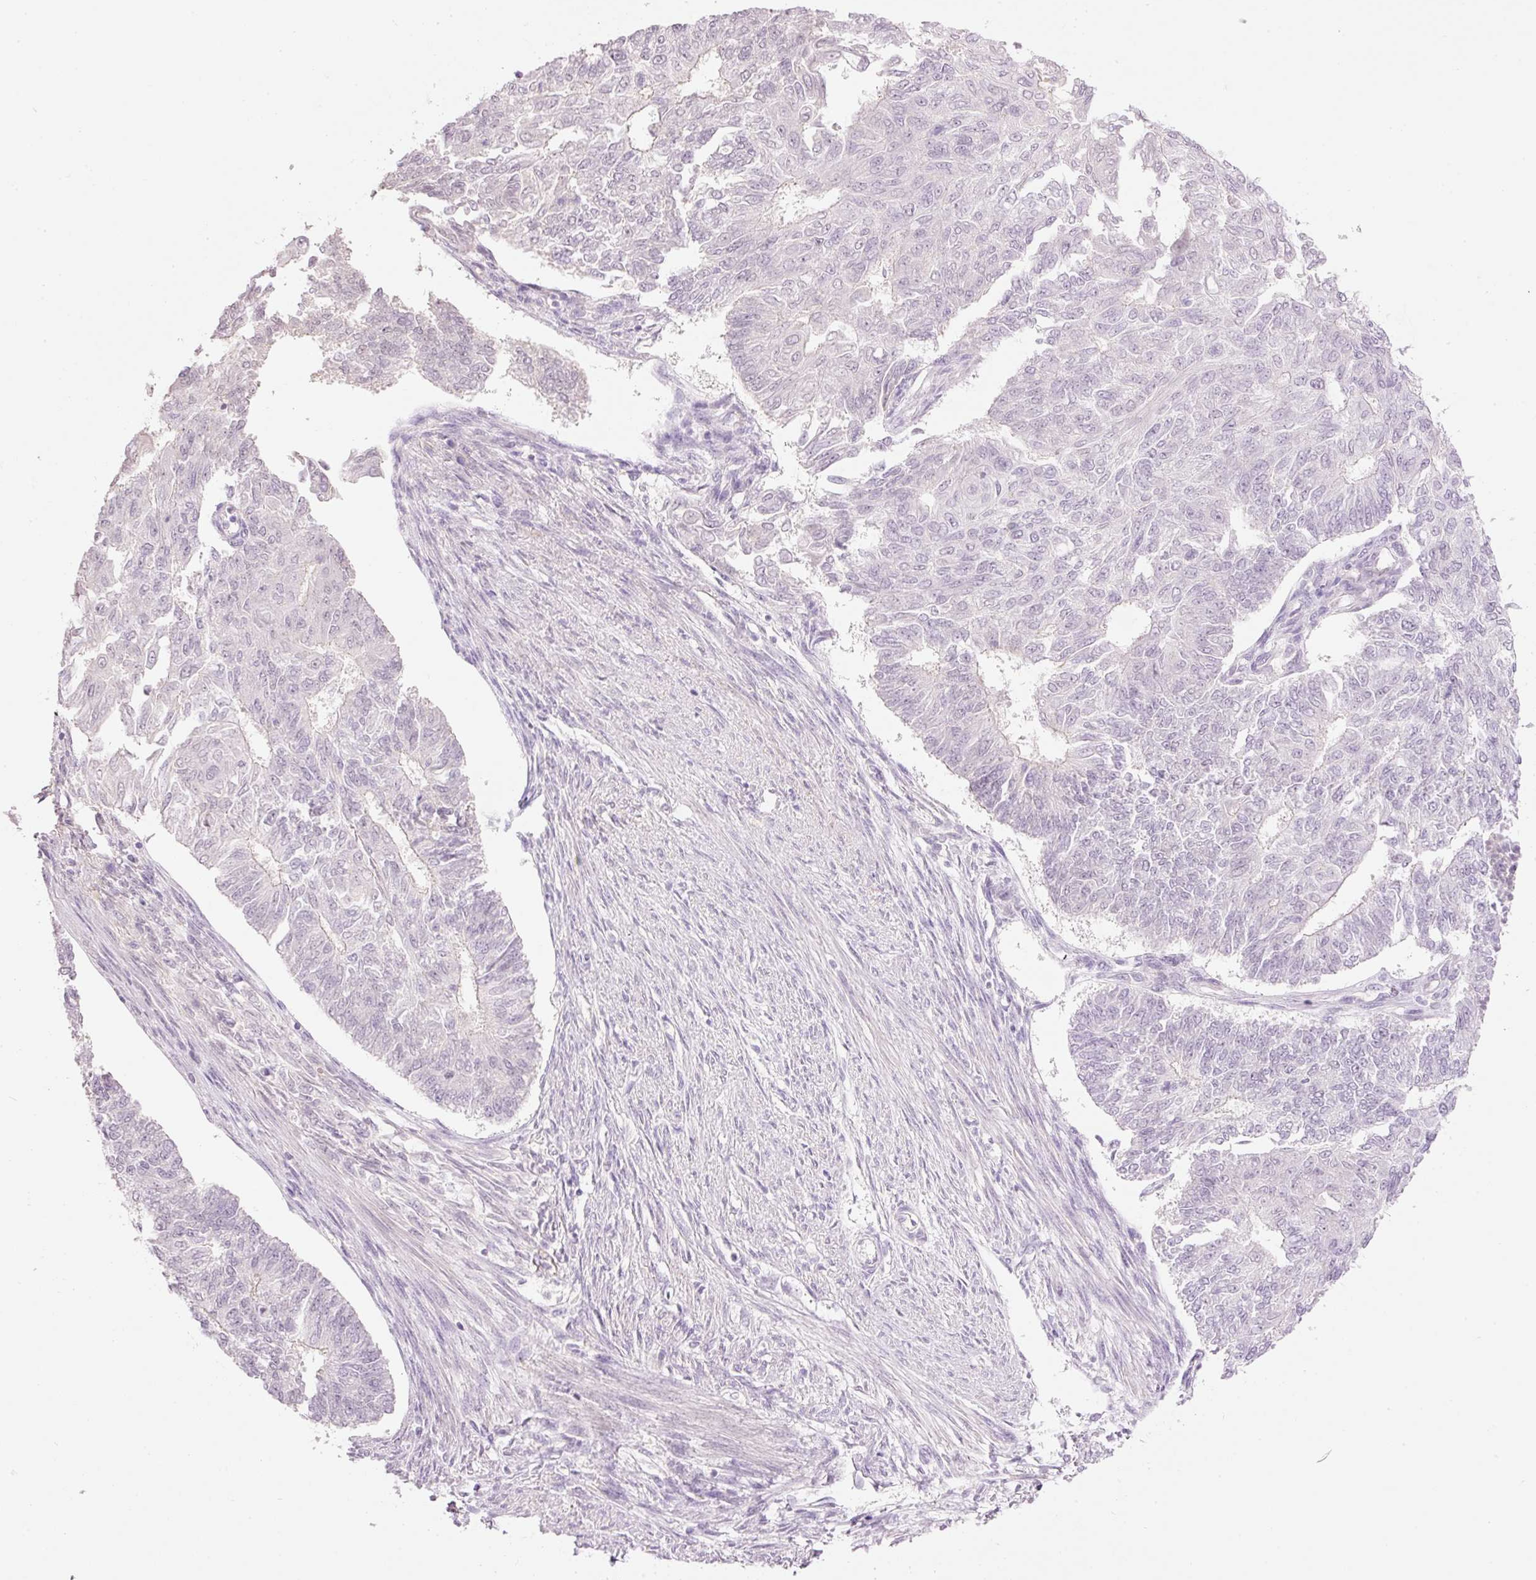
{"staining": {"intensity": "negative", "quantity": "none", "location": "none"}, "tissue": "endometrial cancer", "cell_type": "Tumor cells", "image_type": "cancer", "snomed": [{"axis": "morphology", "description": "Adenocarcinoma, NOS"}, {"axis": "topography", "description": "Endometrium"}], "caption": "Immunohistochemical staining of endometrial adenocarcinoma displays no significant positivity in tumor cells. (DAB IHC with hematoxylin counter stain).", "gene": "LY6G6D", "patient": {"sex": "female", "age": 32}}